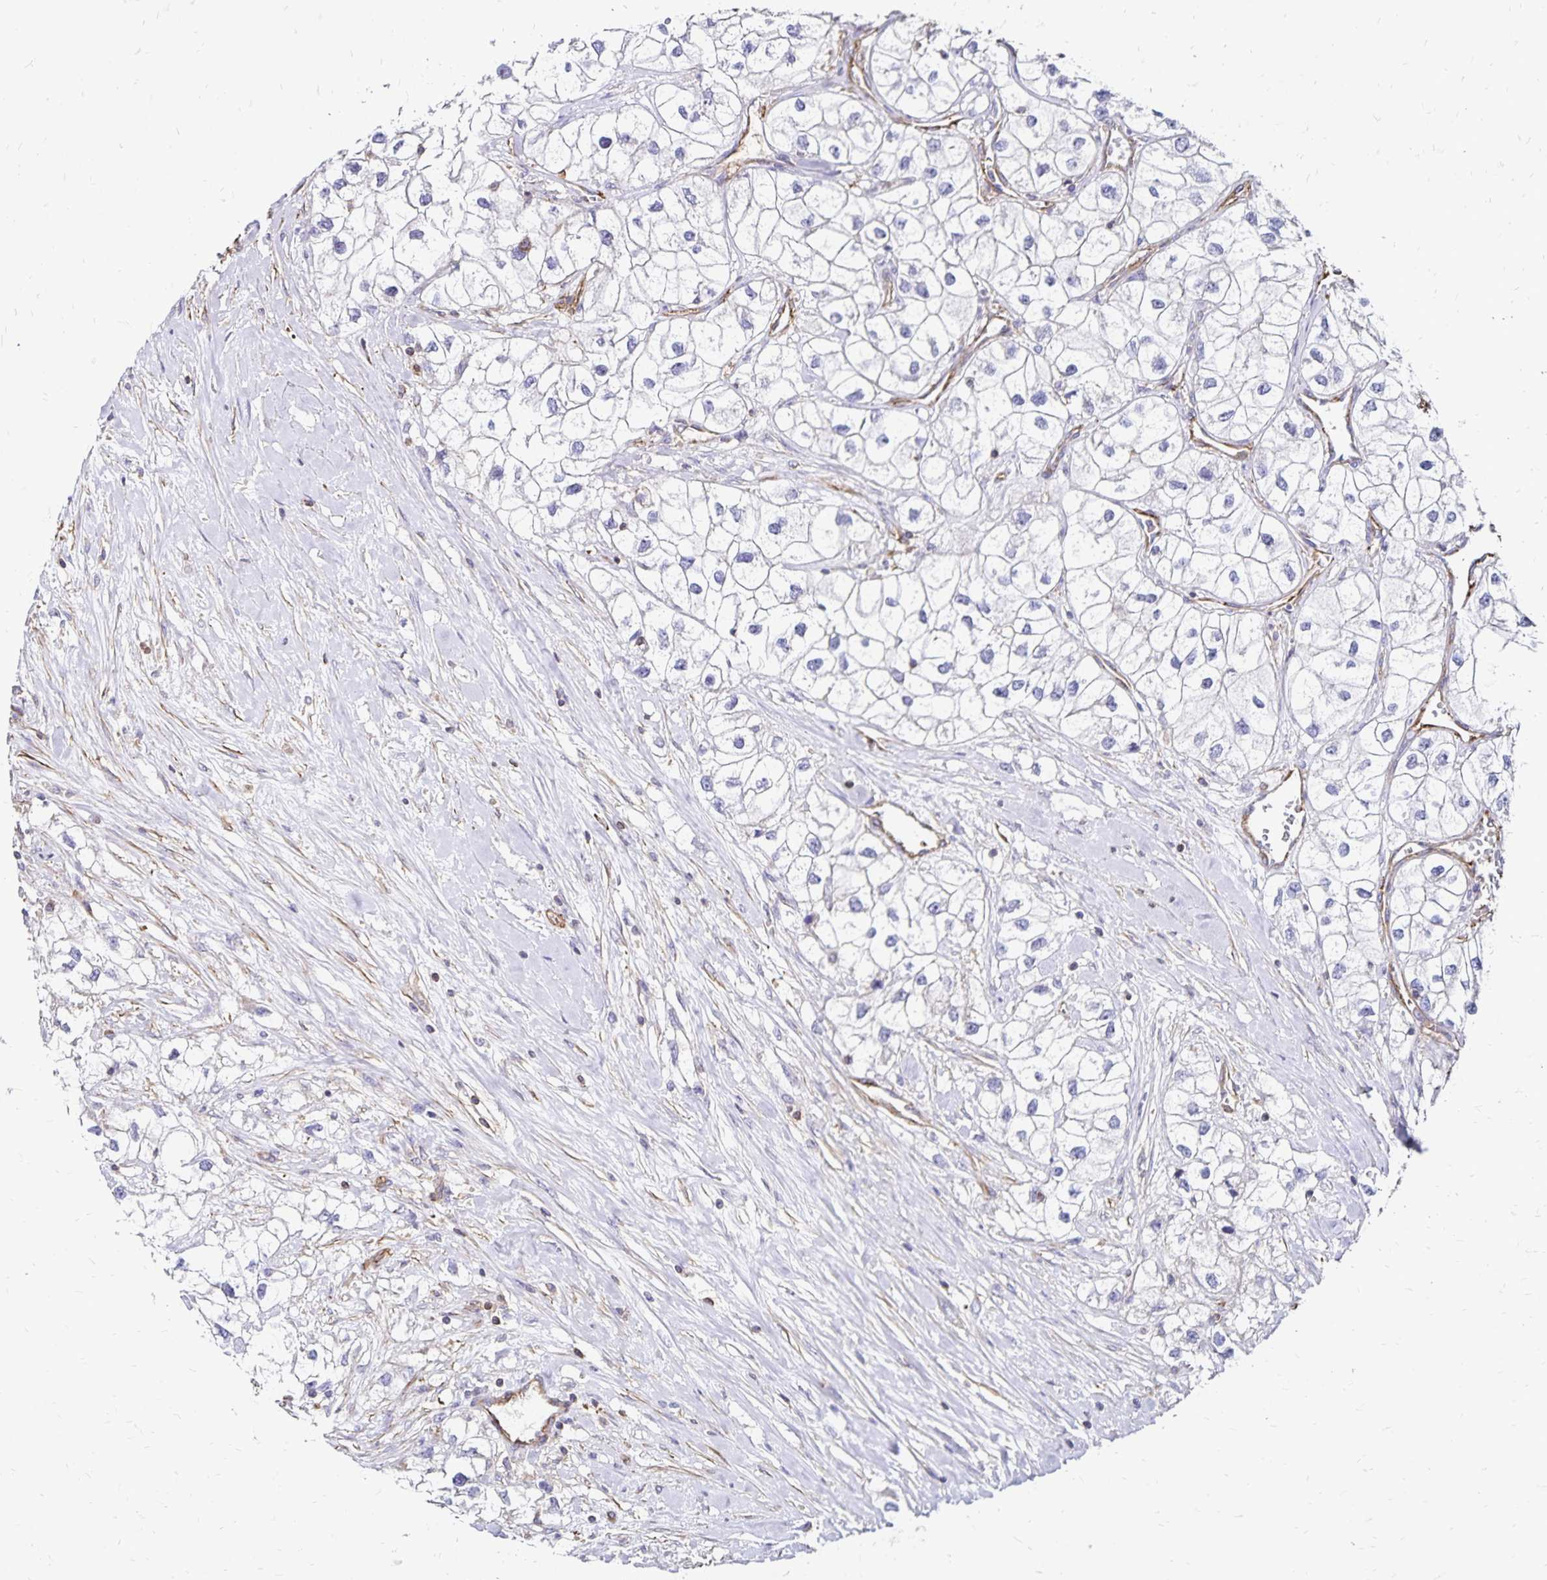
{"staining": {"intensity": "negative", "quantity": "none", "location": "none"}, "tissue": "renal cancer", "cell_type": "Tumor cells", "image_type": "cancer", "snomed": [{"axis": "morphology", "description": "Adenocarcinoma, NOS"}, {"axis": "topography", "description": "Kidney"}], "caption": "Tumor cells show no significant staining in adenocarcinoma (renal).", "gene": "RPRML", "patient": {"sex": "male", "age": 59}}